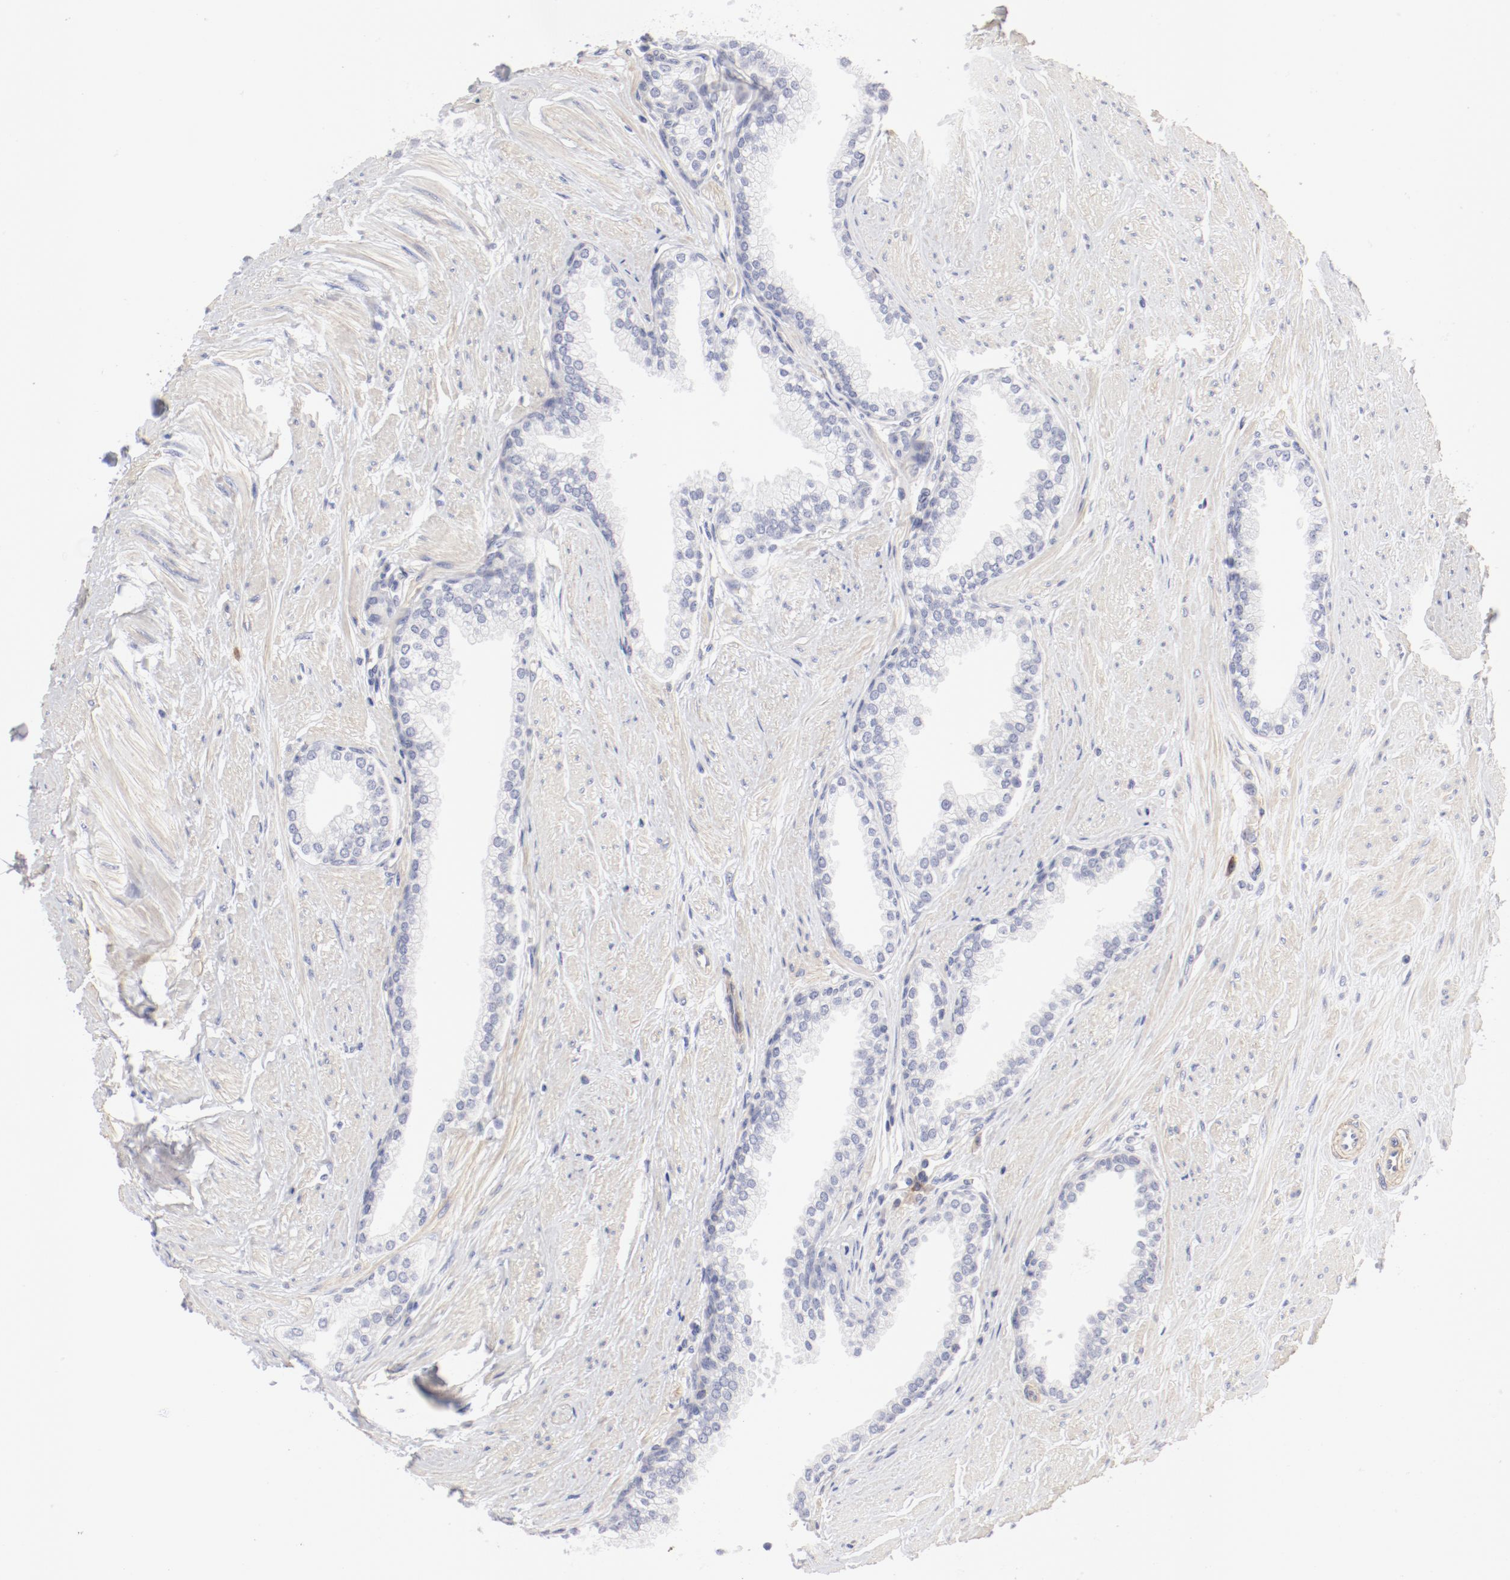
{"staining": {"intensity": "negative", "quantity": "none", "location": "none"}, "tissue": "prostate", "cell_type": "Glandular cells", "image_type": "normal", "snomed": [{"axis": "morphology", "description": "Normal tissue, NOS"}, {"axis": "topography", "description": "Prostate"}], "caption": "An IHC photomicrograph of benign prostate is shown. There is no staining in glandular cells of prostate.", "gene": "LAX1", "patient": {"sex": "male", "age": 64}}